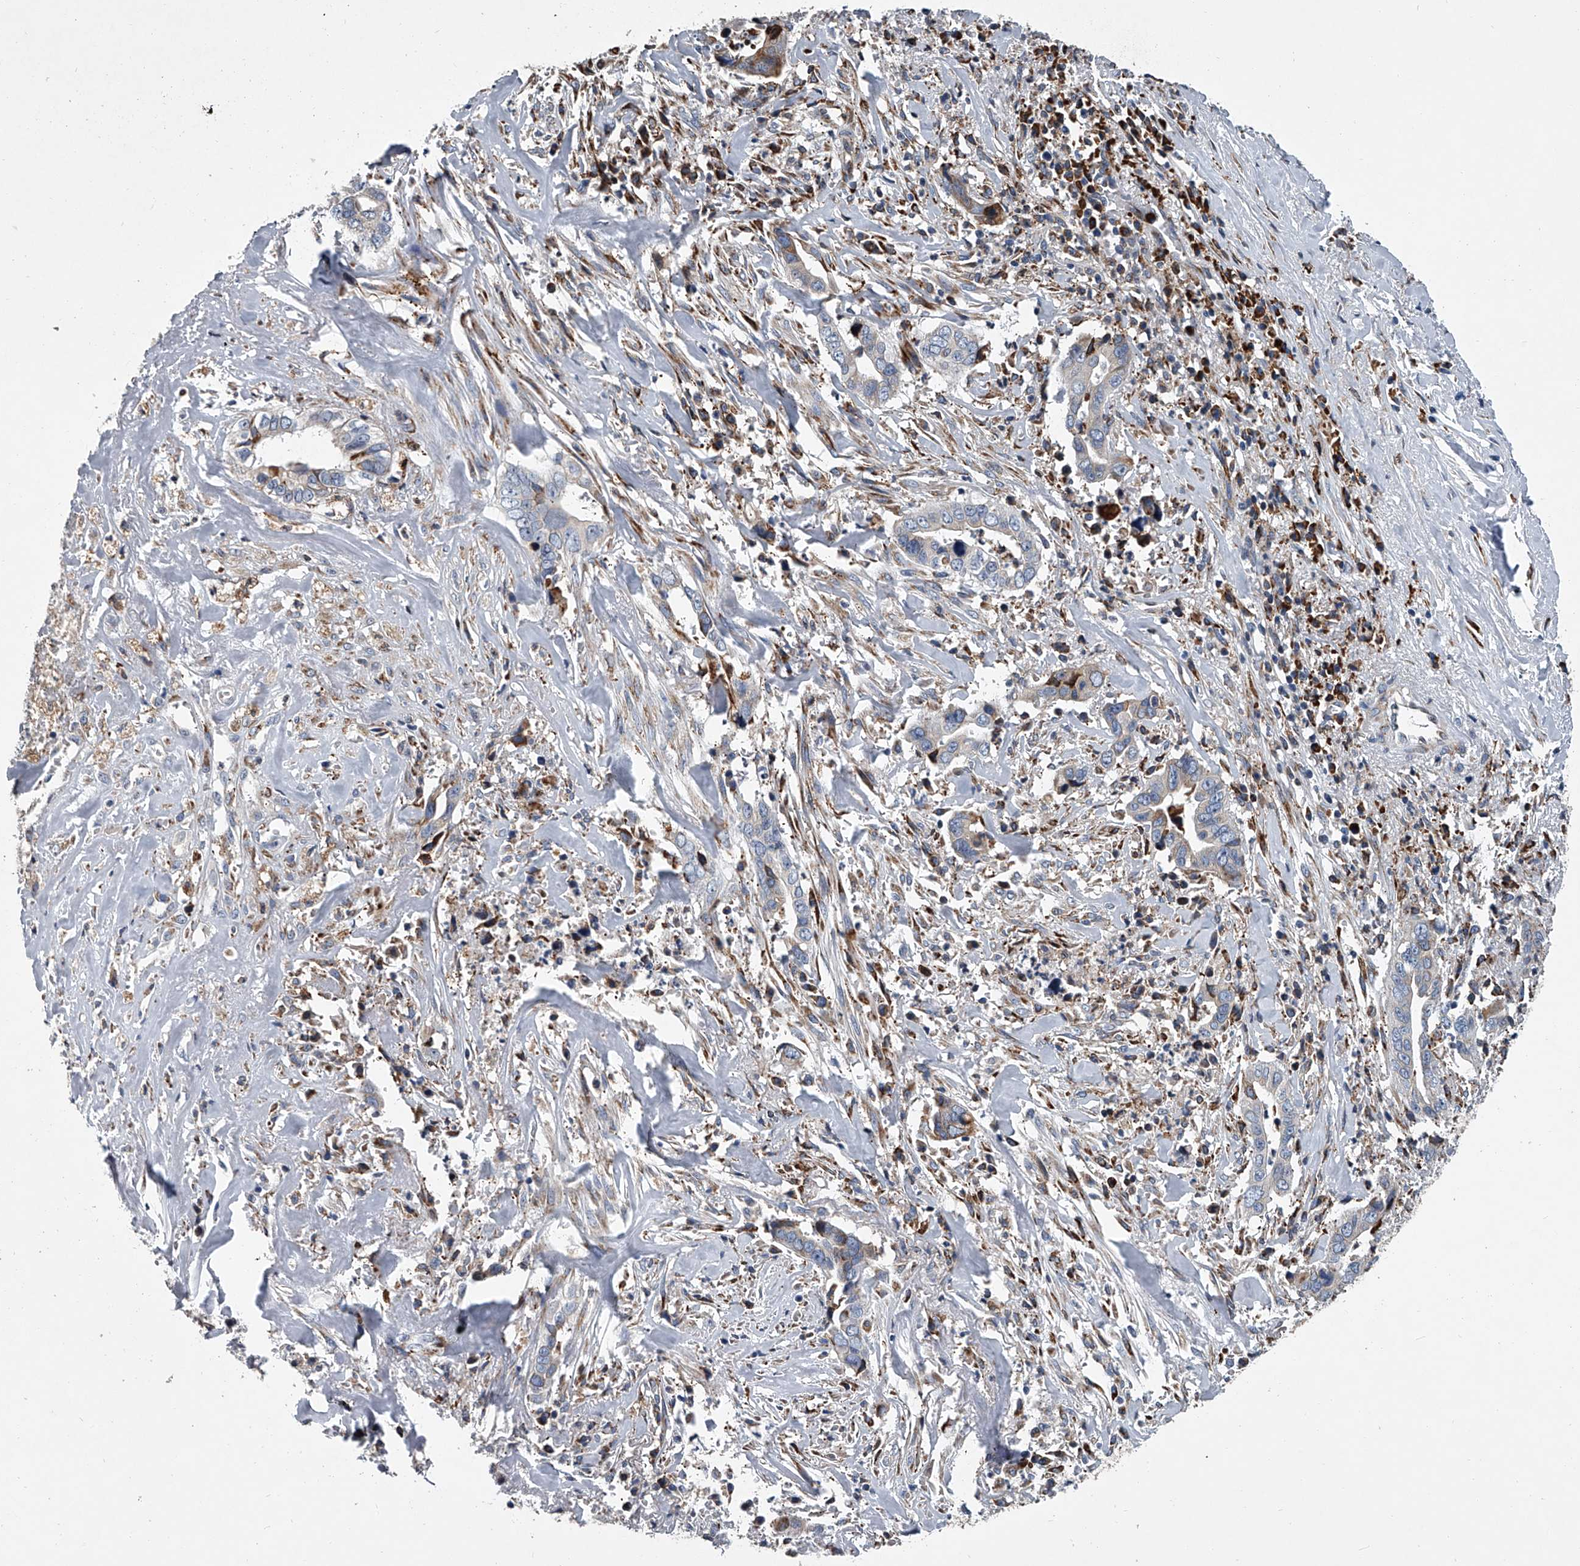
{"staining": {"intensity": "weak", "quantity": "<25%", "location": "cytoplasmic/membranous"}, "tissue": "liver cancer", "cell_type": "Tumor cells", "image_type": "cancer", "snomed": [{"axis": "morphology", "description": "Cholangiocarcinoma"}, {"axis": "topography", "description": "Liver"}], "caption": "Liver cancer stained for a protein using immunohistochemistry (IHC) reveals no expression tumor cells.", "gene": "TMEM63C", "patient": {"sex": "female", "age": 79}}